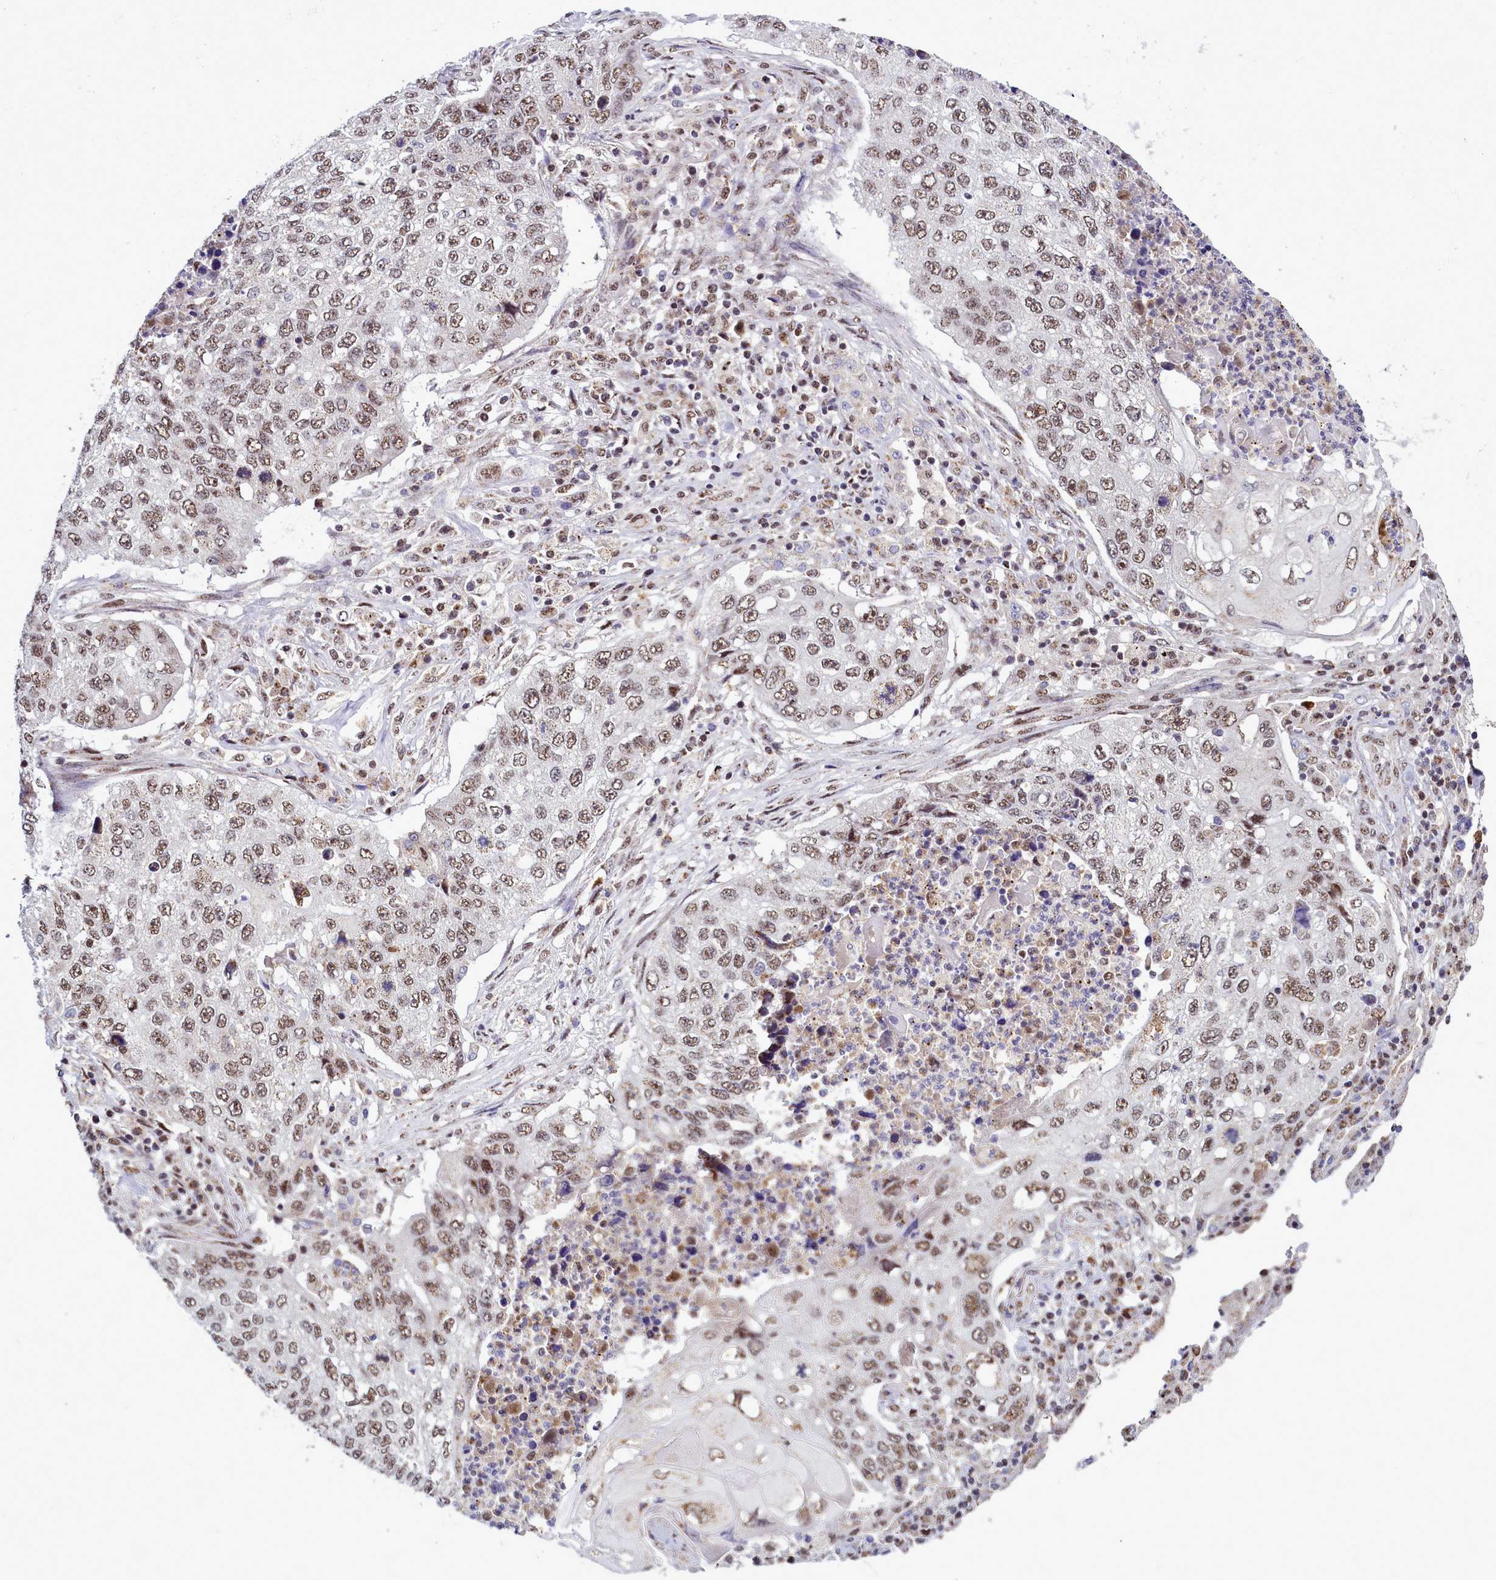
{"staining": {"intensity": "moderate", "quantity": "25%-75%", "location": "nuclear"}, "tissue": "lung cancer", "cell_type": "Tumor cells", "image_type": "cancer", "snomed": [{"axis": "morphology", "description": "Squamous cell carcinoma, NOS"}, {"axis": "topography", "description": "Lung"}], "caption": "Tumor cells reveal moderate nuclear positivity in approximately 25%-75% of cells in lung cancer (squamous cell carcinoma).", "gene": "POM121L2", "patient": {"sex": "female", "age": 63}}